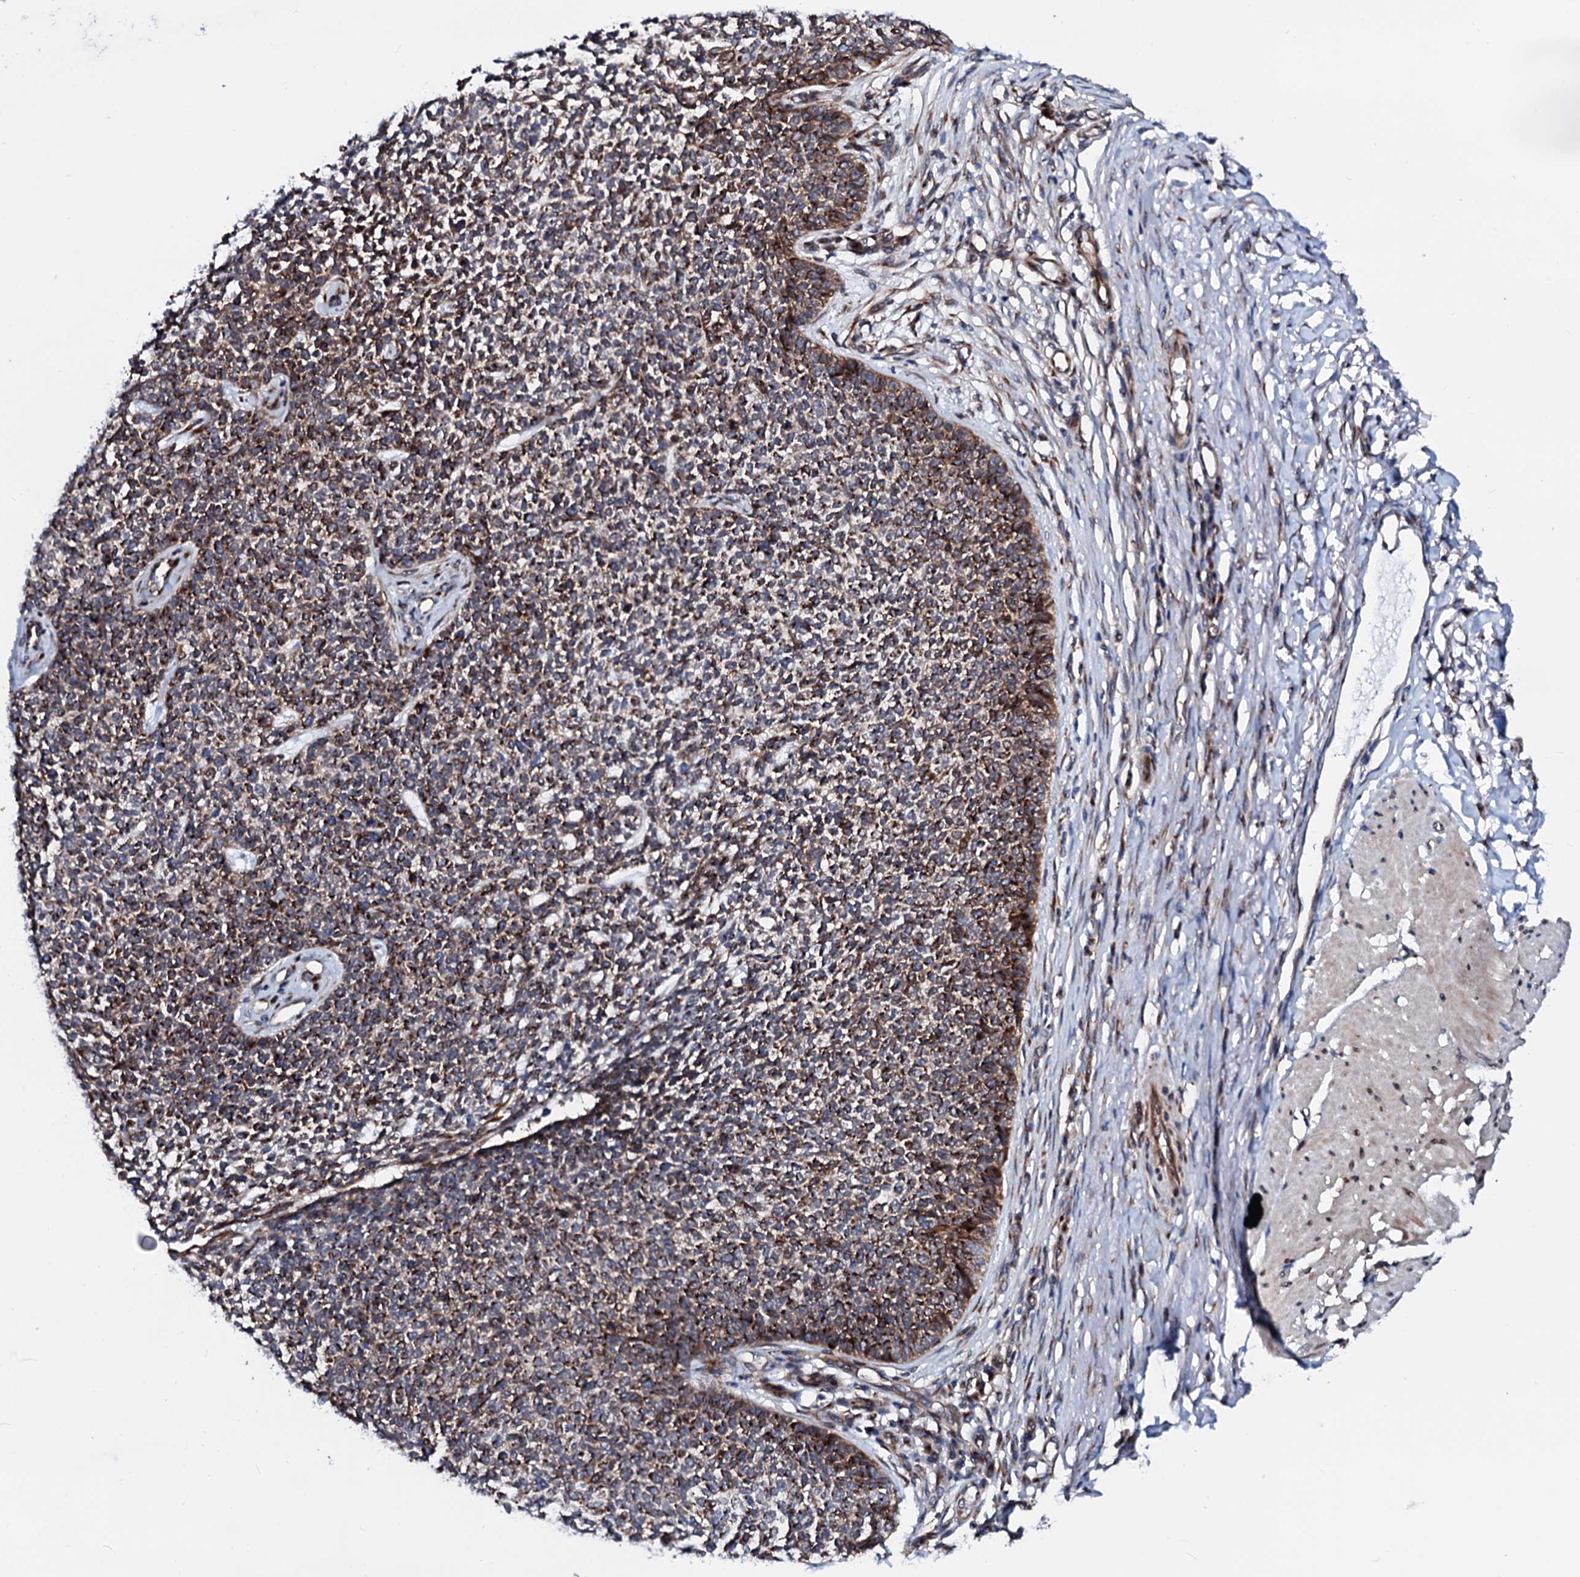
{"staining": {"intensity": "moderate", "quantity": ">75%", "location": "cytoplasmic/membranous"}, "tissue": "skin cancer", "cell_type": "Tumor cells", "image_type": "cancer", "snomed": [{"axis": "morphology", "description": "Basal cell carcinoma"}, {"axis": "topography", "description": "Skin"}], "caption": "Human basal cell carcinoma (skin) stained with a brown dye exhibits moderate cytoplasmic/membranous positive staining in about >75% of tumor cells.", "gene": "TMCO3", "patient": {"sex": "female", "age": 84}}